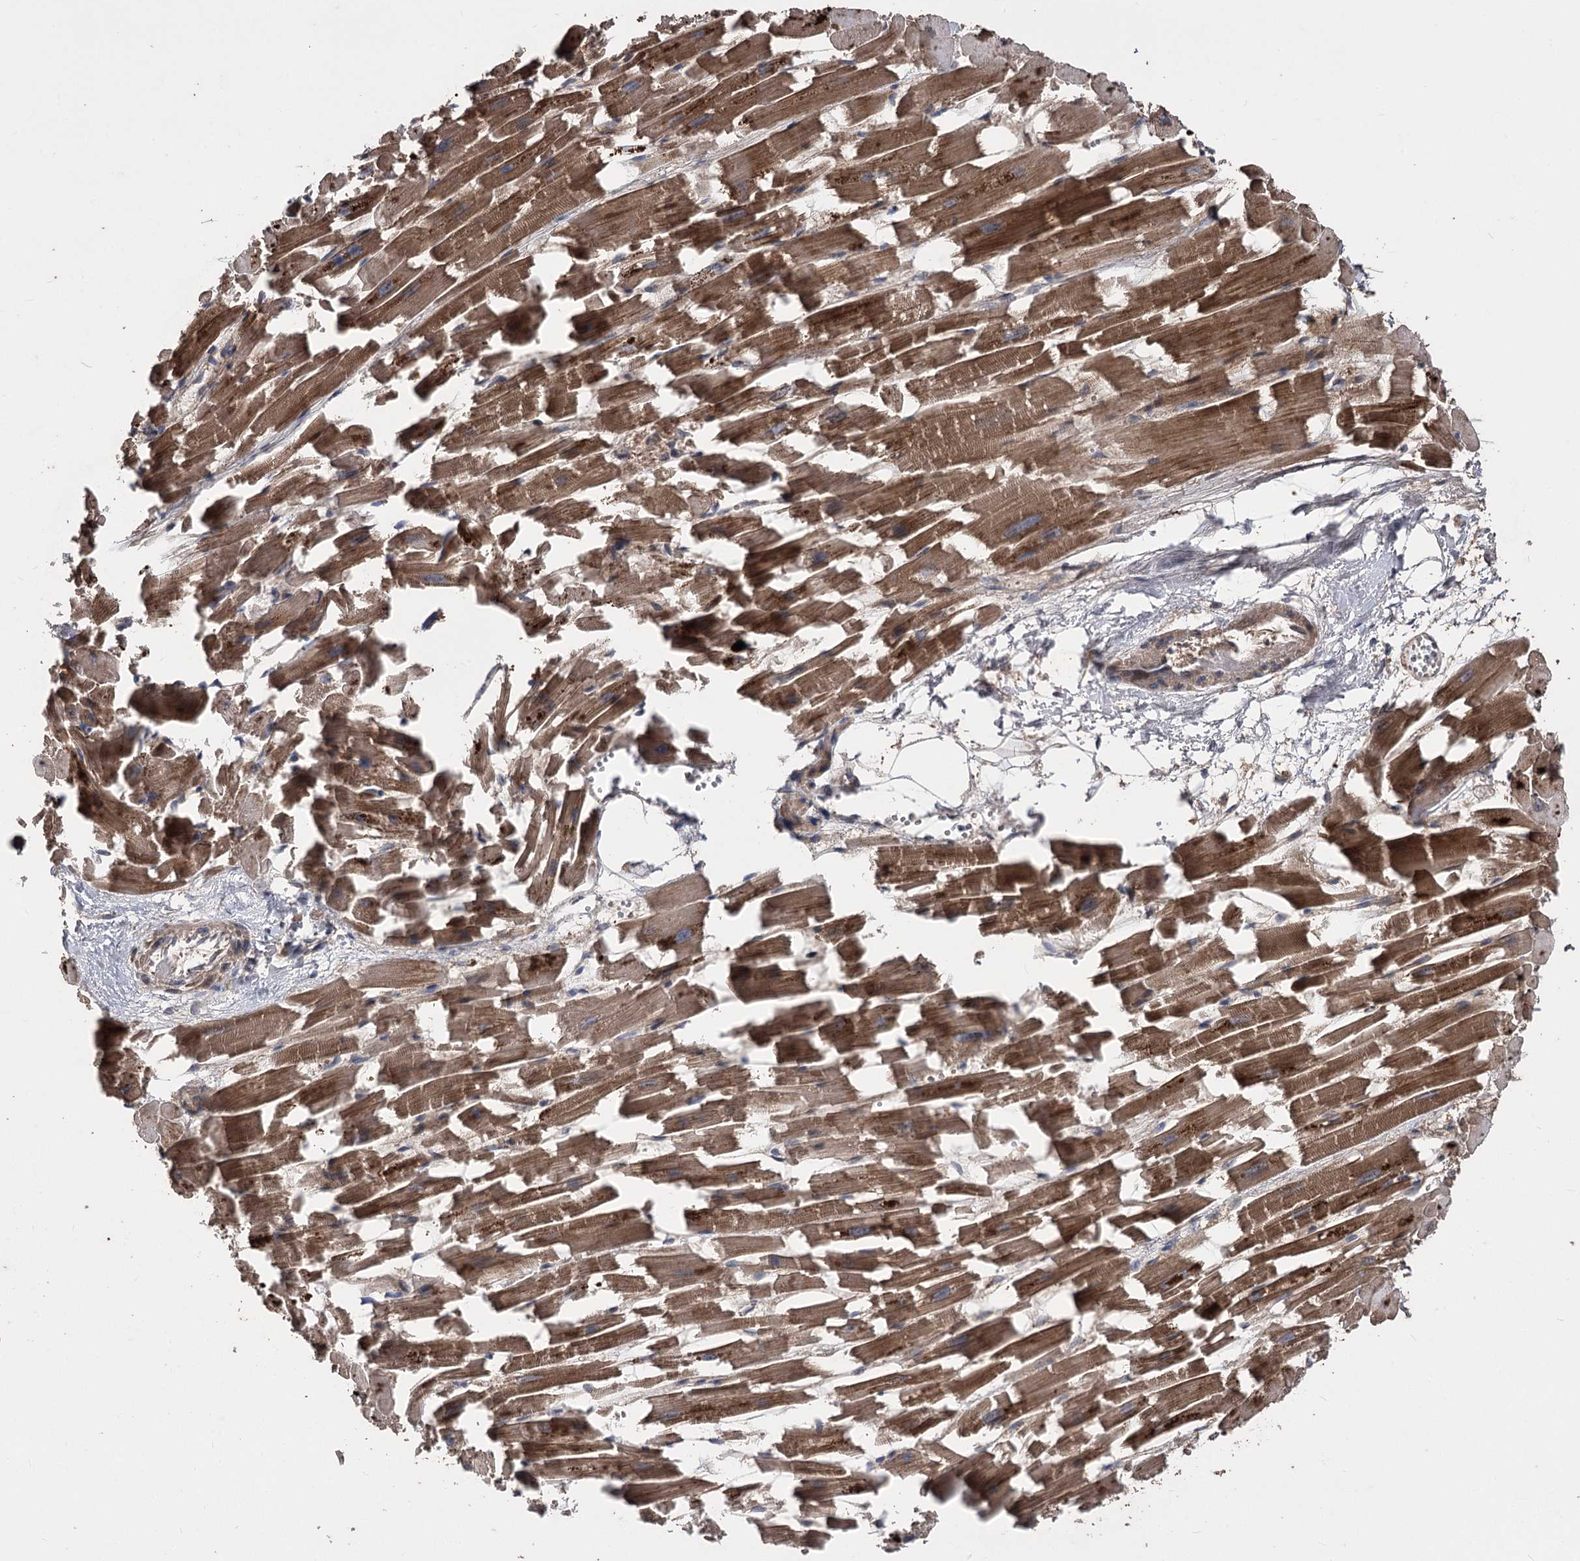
{"staining": {"intensity": "strong", "quantity": ">75%", "location": "cytoplasmic/membranous"}, "tissue": "heart muscle", "cell_type": "Cardiomyocytes", "image_type": "normal", "snomed": [{"axis": "morphology", "description": "Normal tissue, NOS"}, {"axis": "topography", "description": "Heart"}], "caption": "Brown immunohistochemical staining in normal human heart muscle demonstrates strong cytoplasmic/membranous expression in approximately >75% of cardiomyocytes.", "gene": "RASSF3", "patient": {"sex": "female", "age": 64}}